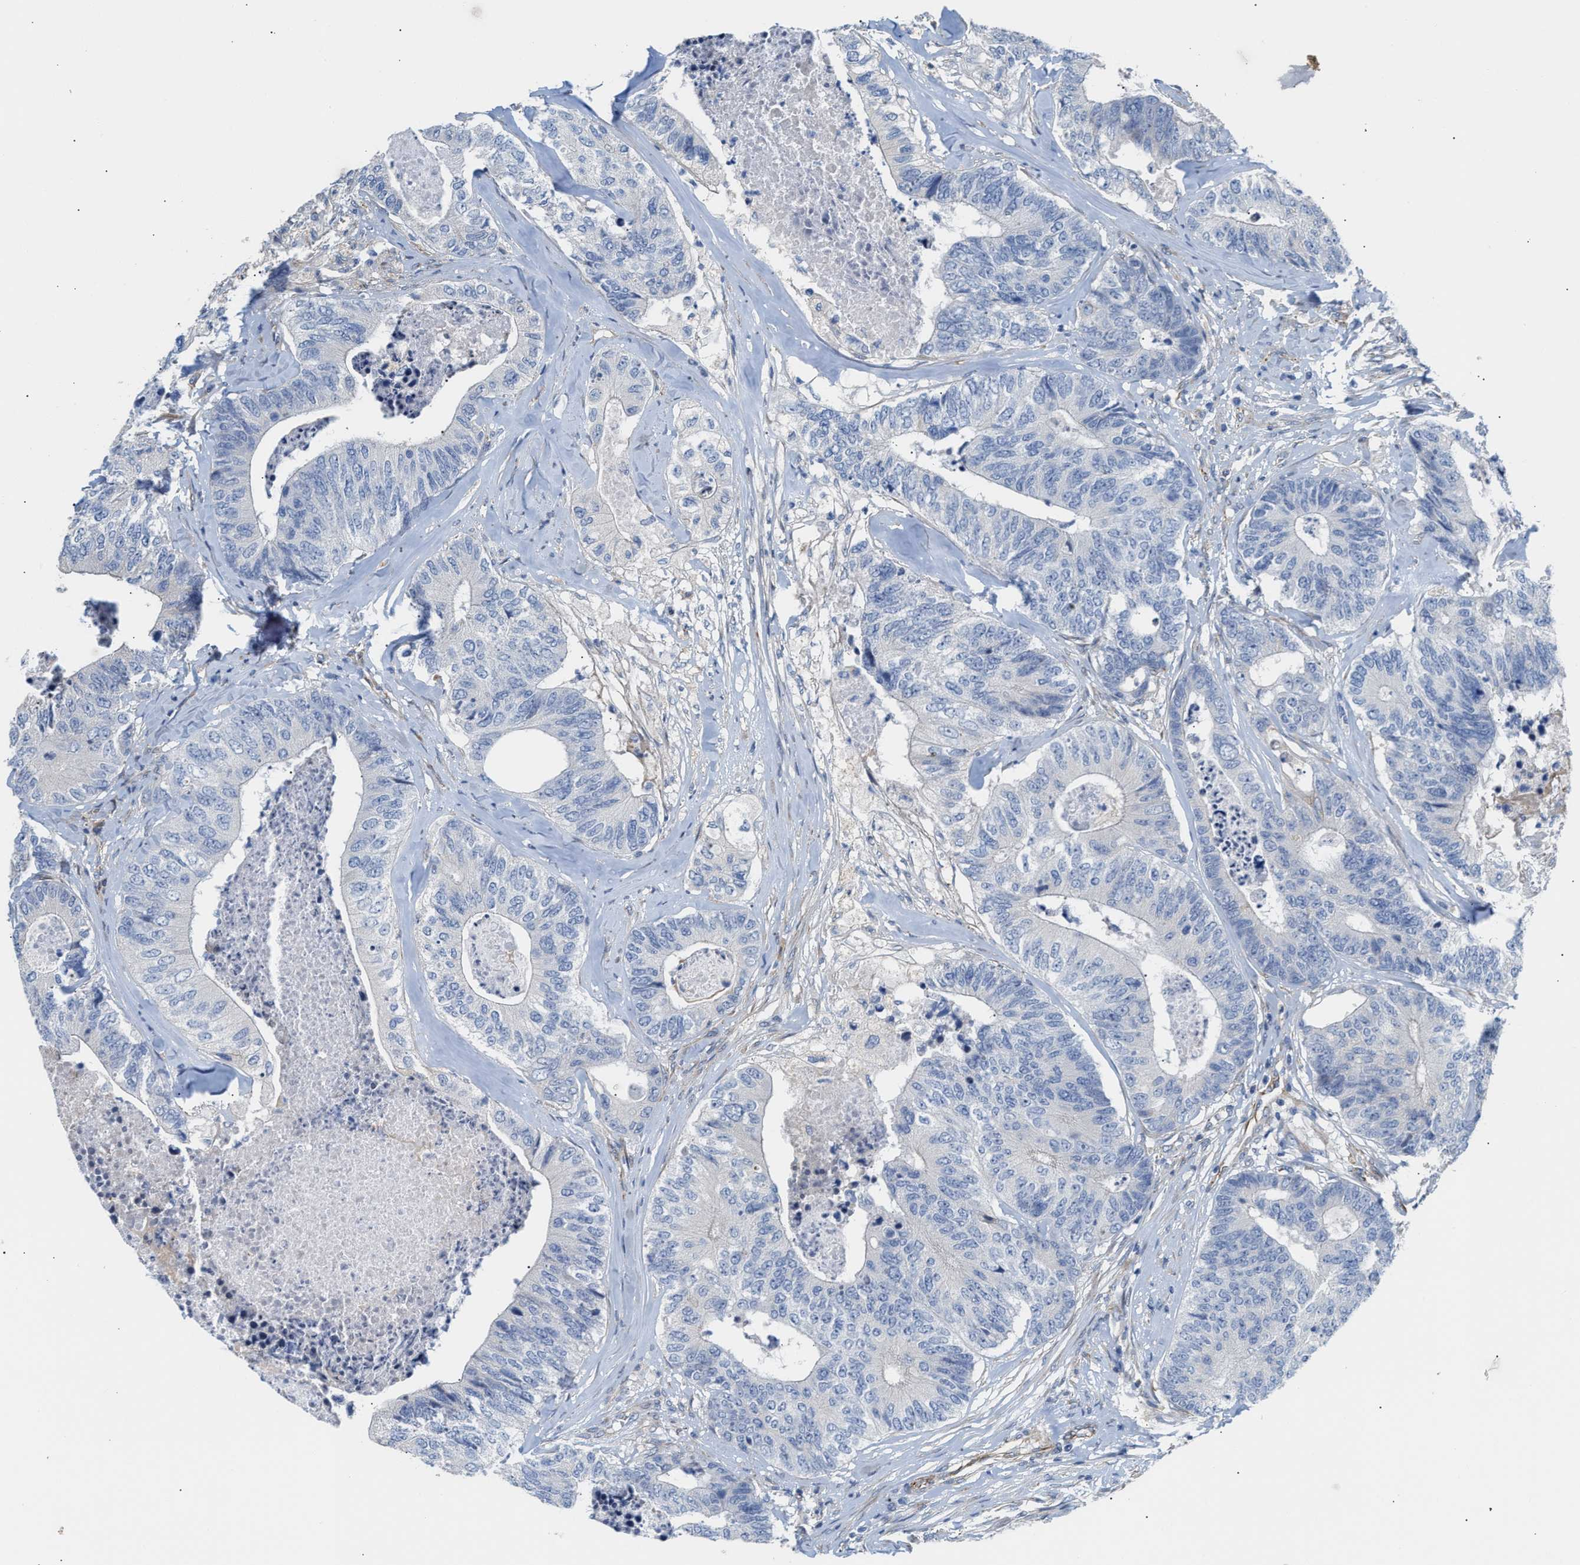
{"staining": {"intensity": "negative", "quantity": "none", "location": "none"}, "tissue": "colorectal cancer", "cell_type": "Tumor cells", "image_type": "cancer", "snomed": [{"axis": "morphology", "description": "Adenocarcinoma, NOS"}, {"axis": "topography", "description": "Colon"}], "caption": "This is an immunohistochemistry (IHC) image of colorectal cancer. There is no positivity in tumor cells.", "gene": "TFPI", "patient": {"sex": "female", "age": 67}}